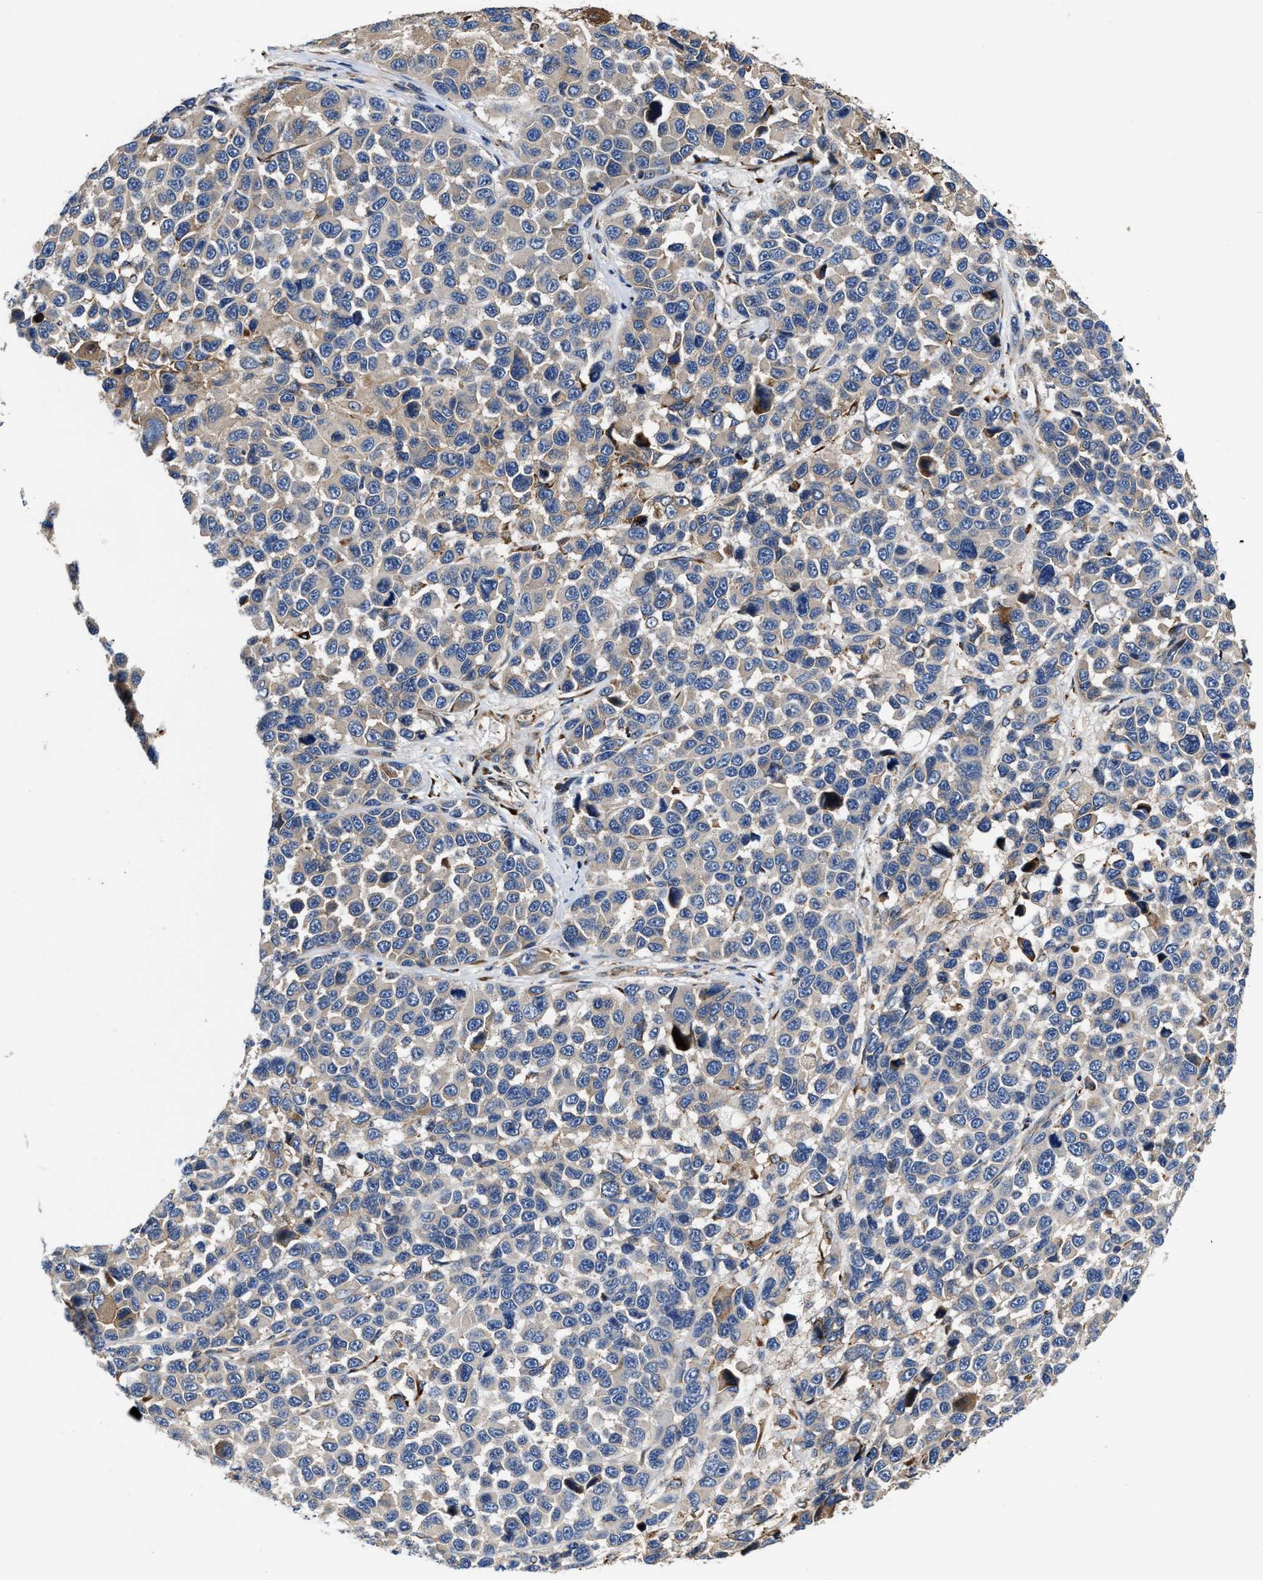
{"staining": {"intensity": "negative", "quantity": "none", "location": "none"}, "tissue": "melanoma", "cell_type": "Tumor cells", "image_type": "cancer", "snomed": [{"axis": "morphology", "description": "Malignant melanoma, NOS"}, {"axis": "topography", "description": "Skin"}], "caption": "DAB immunohistochemical staining of human malignant melanoma shows no significant staining in tumor cells.", "gene": "SLC12A2", "patient": {"sex": "male", "age": 53}}